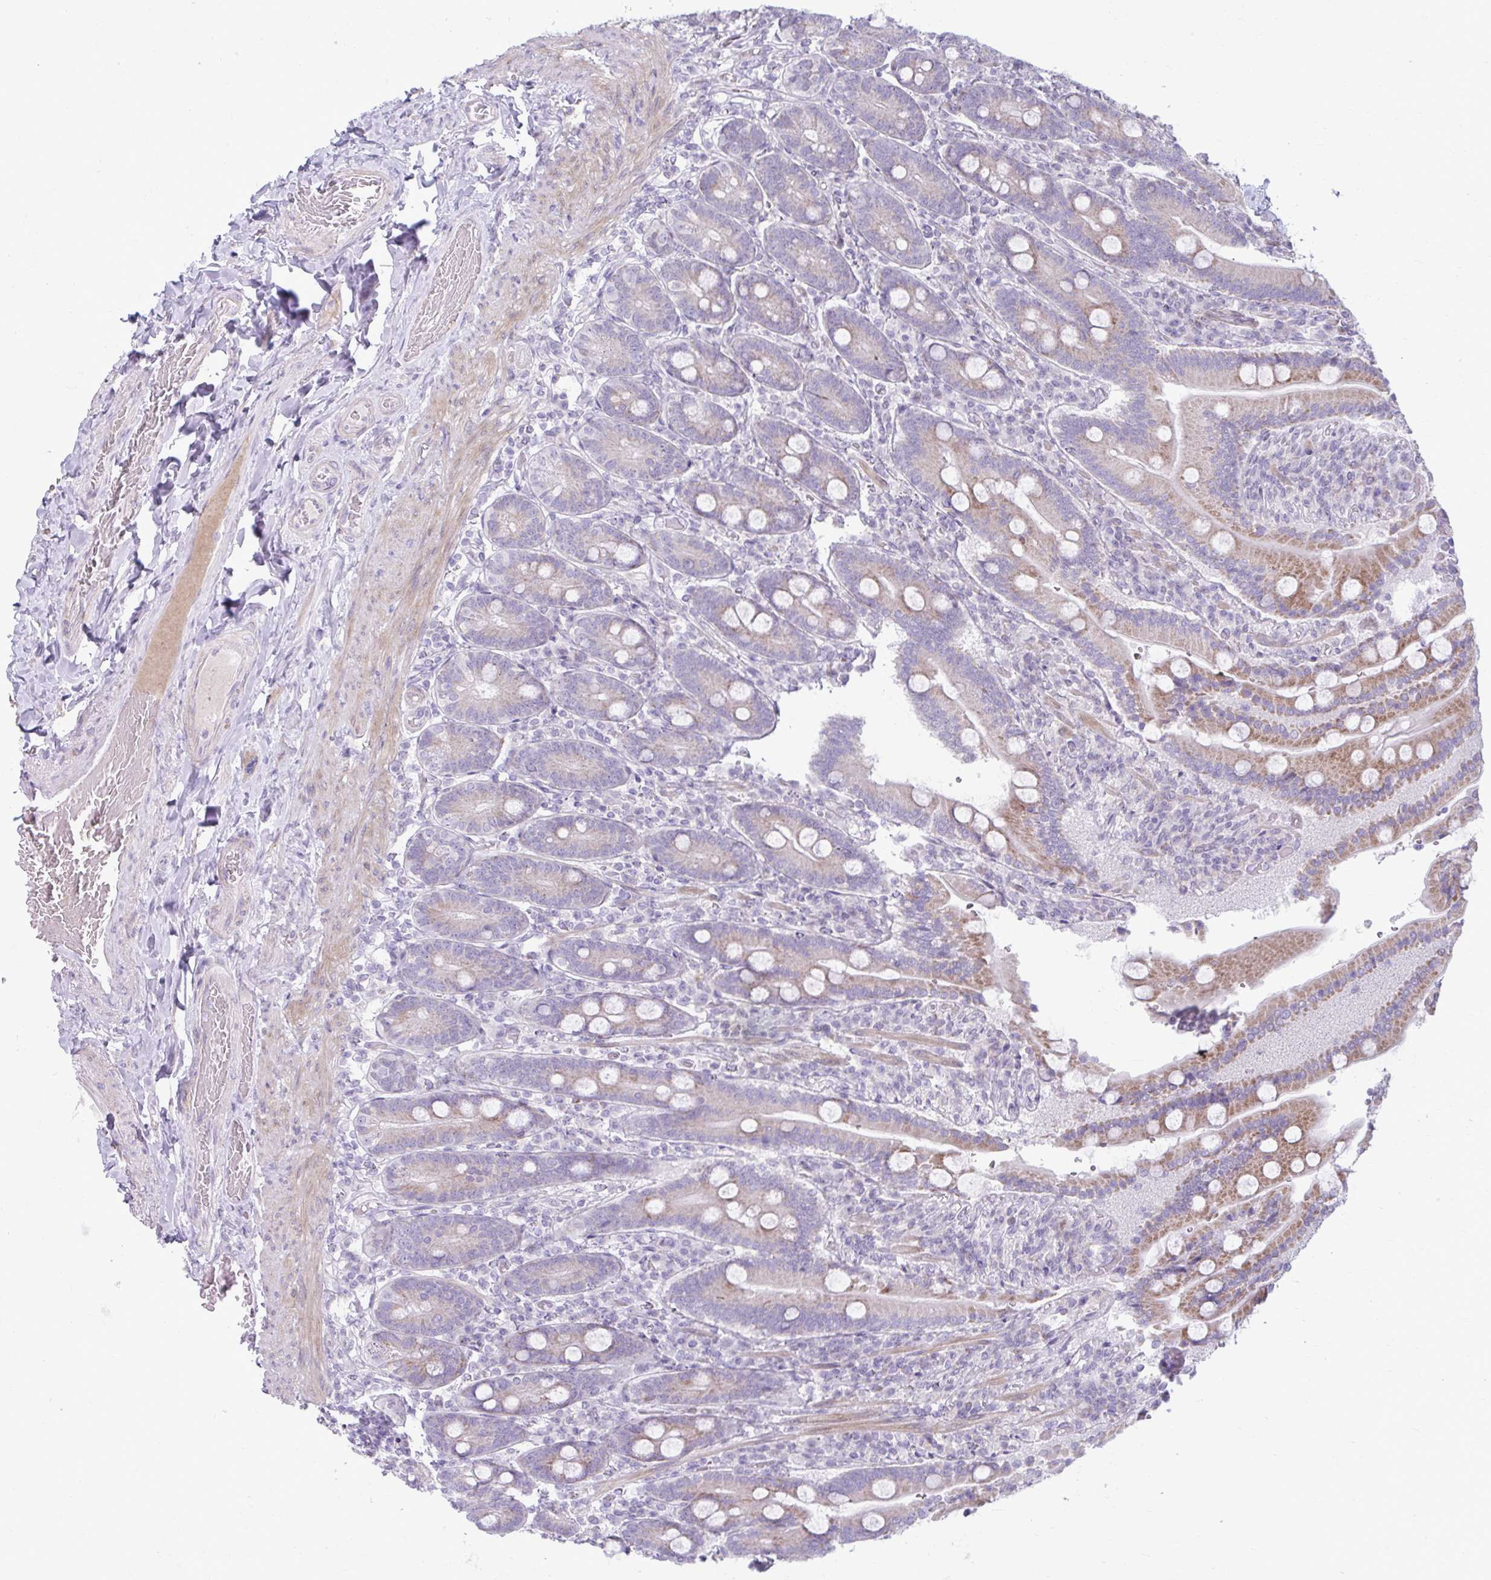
{"staining": {"intensity": "moderate", "quantity": "25%-75%", "location": "cytoplasmic/membranous"}, "tissue": "duodenum", "cell_type": "Glandular cells", "image_type": "normal", "snomed": [{"axis": "morphology", "description": "Normal tissue, NOS"}, {"axis": "topography", "description": "Duodenum"}], "caption": "Duodenum stained with DAB immunohistochemistry (IHC) shows medium levels of moderate cytoplasmic/membranous staining in about 25%-75% of glandular cells.", "gene": "MSMO1", "patient": {"sex": "female", "age": 62}}